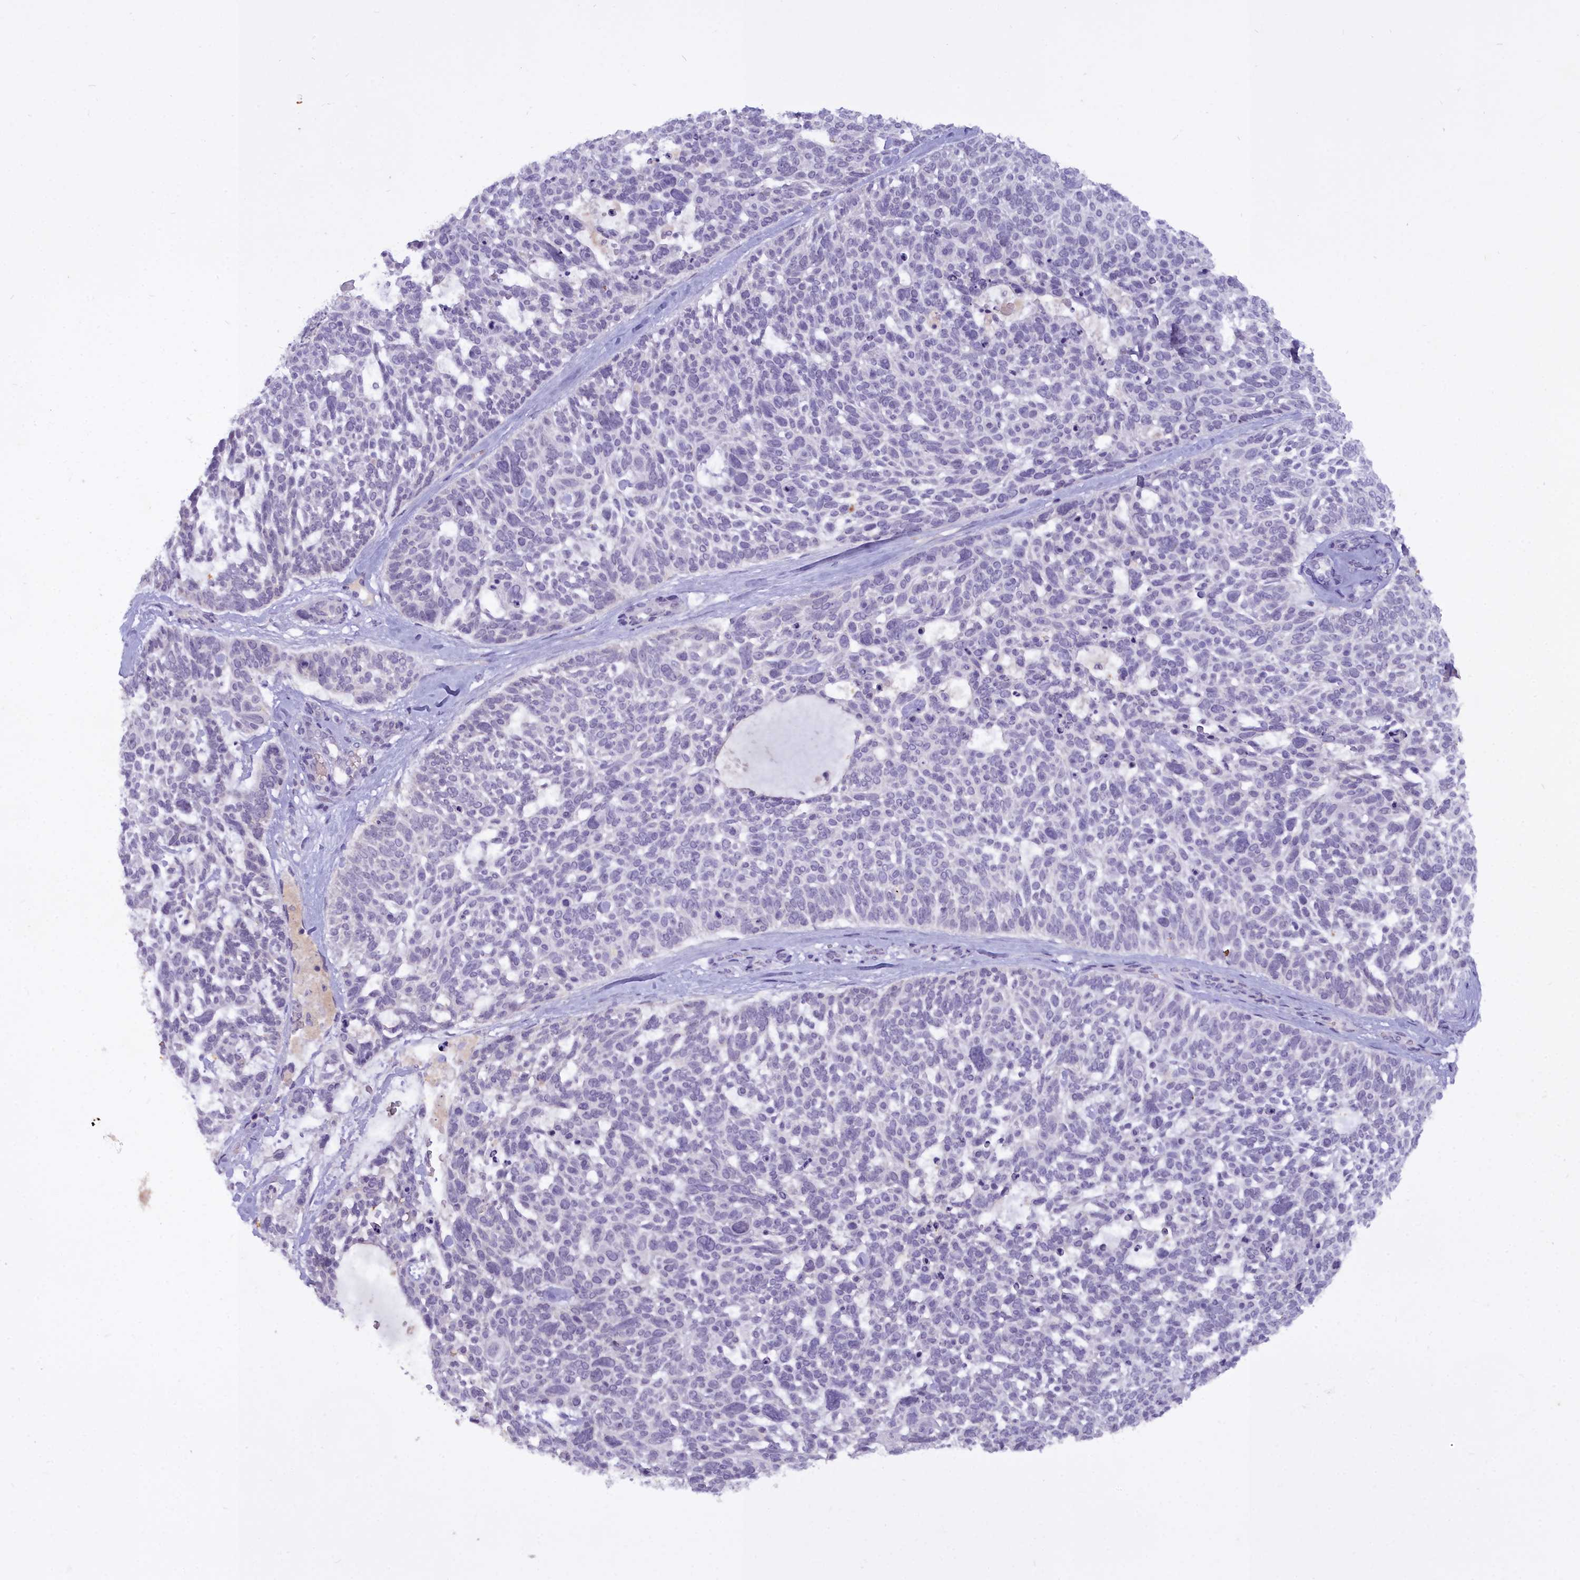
{"staining": {"intensity": "negative", "quantity": "none", "location": "none"}, "tissue": "skin cancer", "cell_type": "Tumor cells", "image_type": "cancer", "snomed": [{"axis": "morphology", "description": "Basal cell carcinoma"}, {"axis": "topography", "description": "Skin"}], "caption": "Immunohistochemical staining of human skin cancer (basal cell carcinoma) demonstrates no significant positivity in tumor cells.", "gene": "OSTN", "patient": {"sex": "male", "age": 88}}